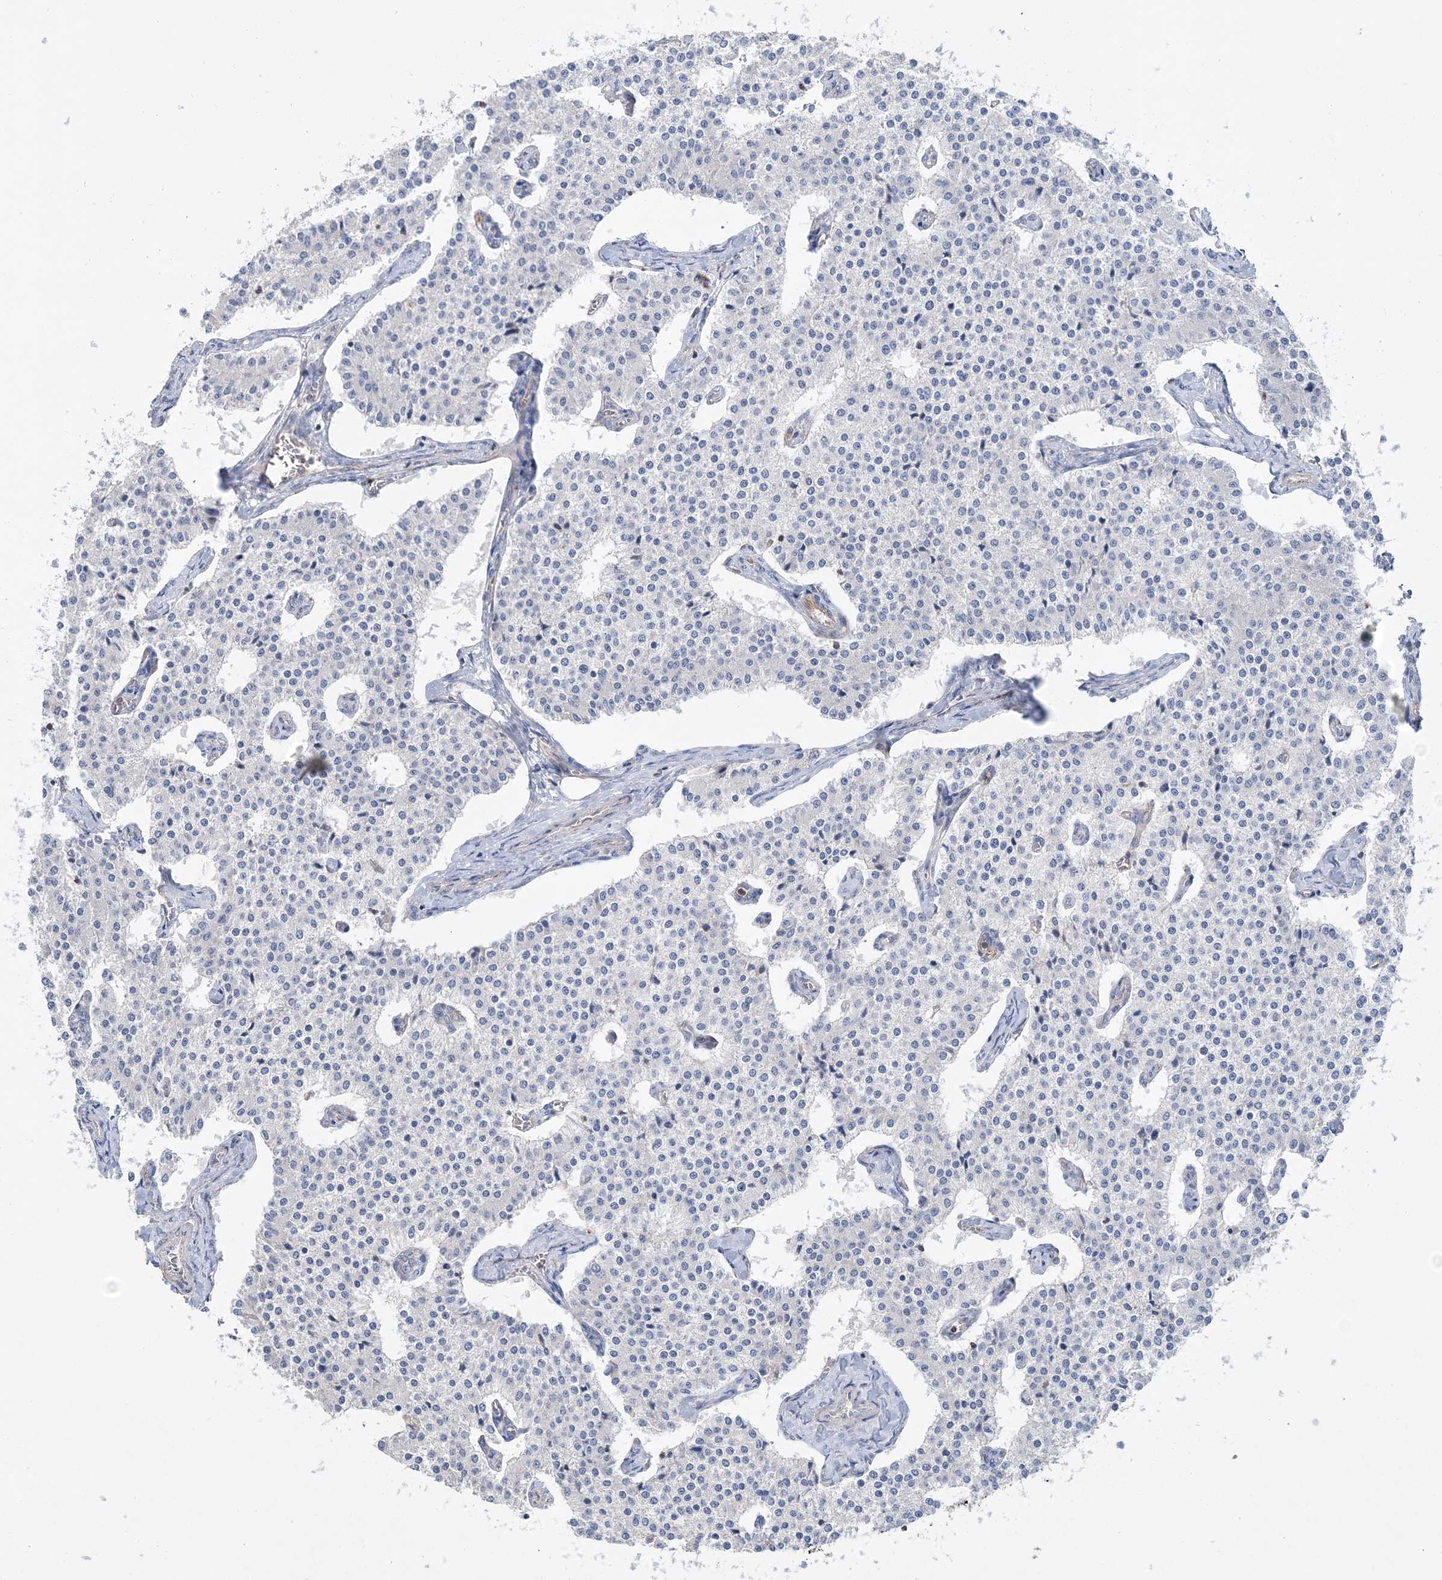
{"staining": {"intensity": "negative", "quantity": "none", "location": "none"}, "tissue": "carcinoid", "cell_type": "Tumor cells", "image_type": "cancer", "snomed": [{"axis": "morphology", "description": "Carcinoid, malignant, NOS"}, {"axis": "topography", "description": "Colon"}], "caption": "Tumor cells are negative for brown protein staining in carcinoid.", "gene": "PIGC", "patient": {"sex": "female", "age": 52}}